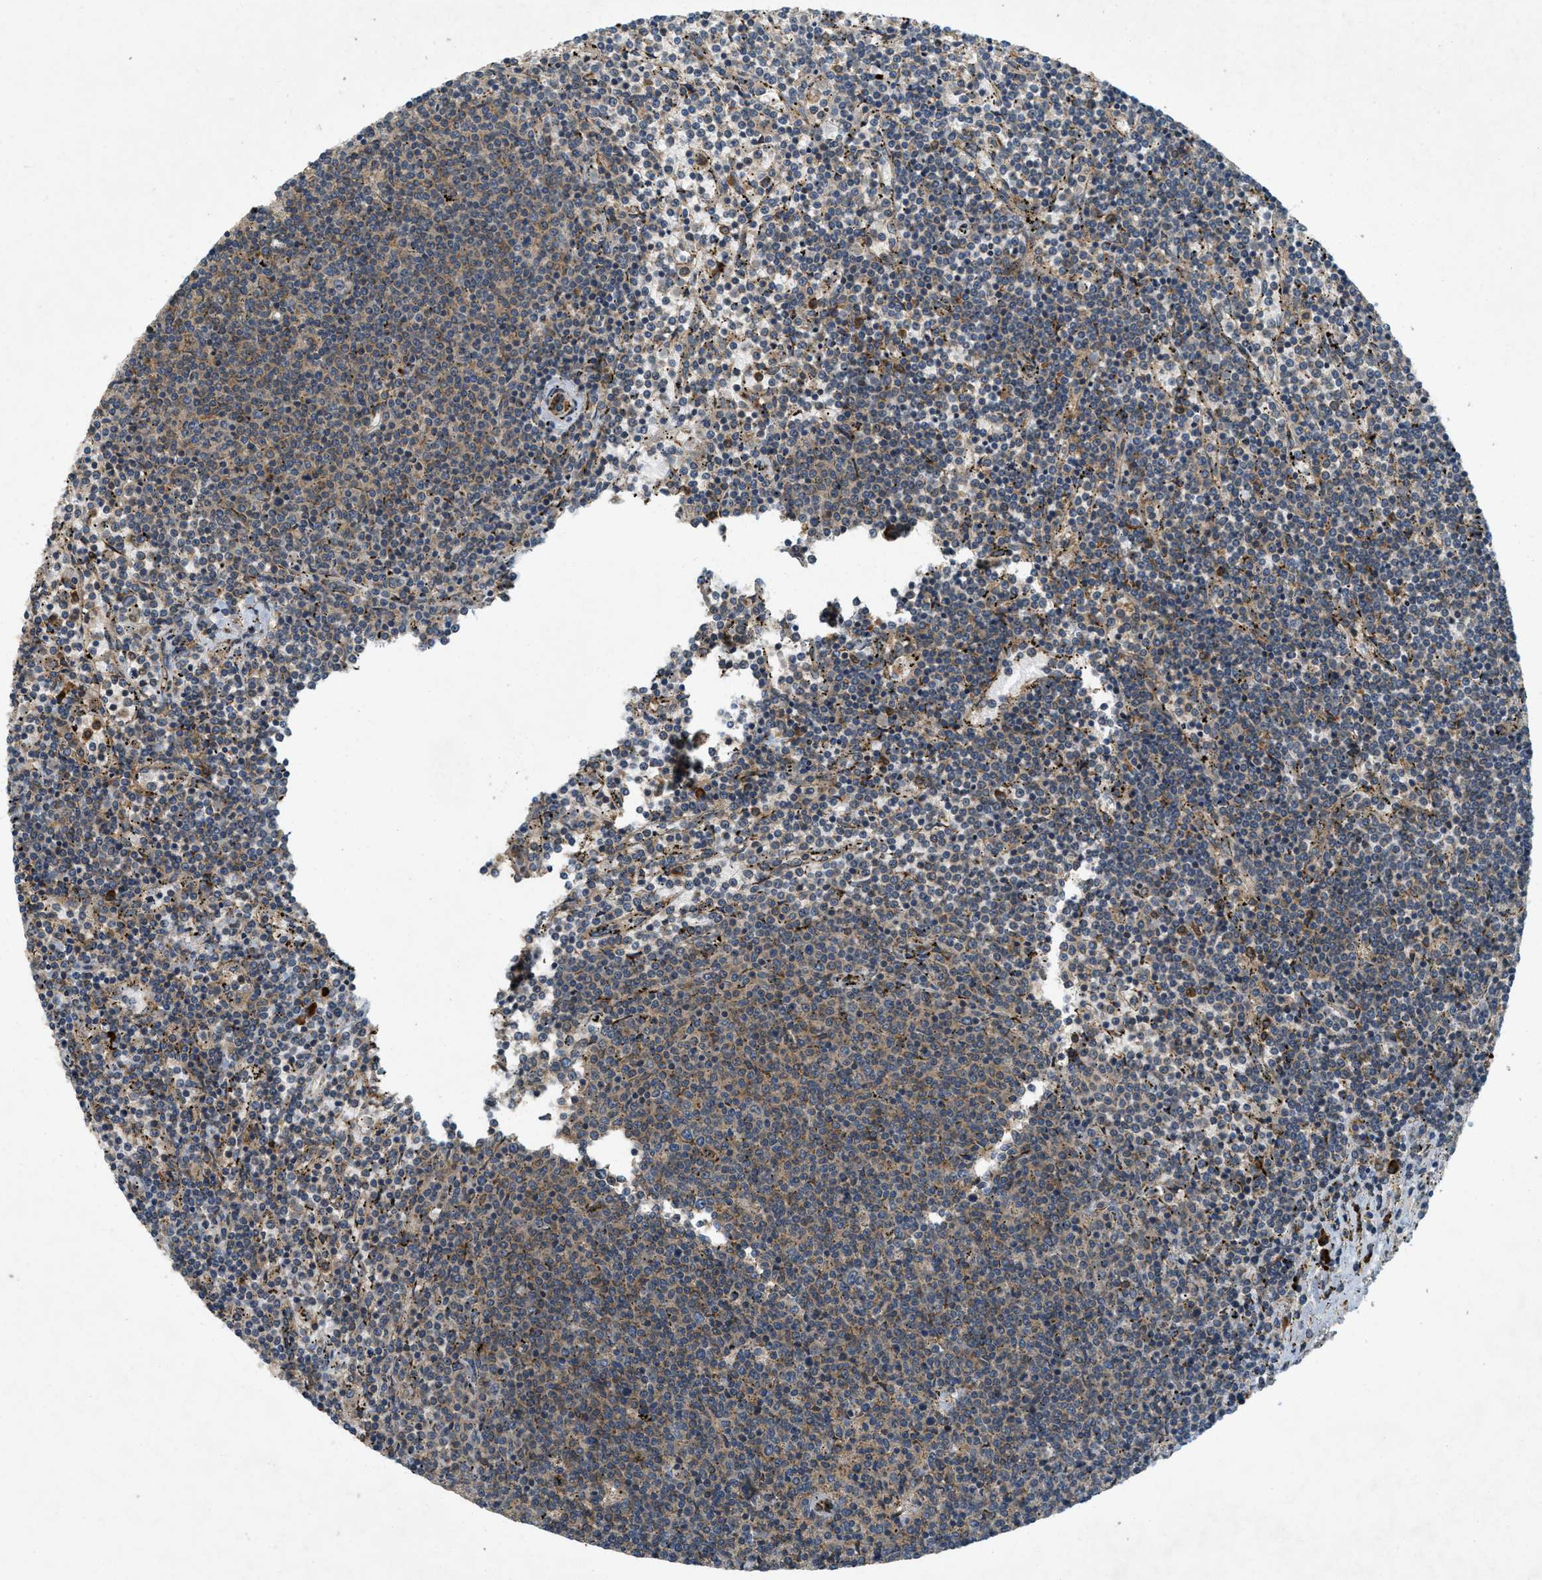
{"staining": {"intensity": "weak", "quantity": "25%-75%", "location": "cytoplasmic/membranous"}, "tissue": "lymphoma", "cell_type": "Tumor cells", "image_type": "cancer", "snomed": [{"axis": "morphology", "description": "Malignant lymphoma, non-Hodgkin's type, Low grade"}, {"axis": "topography", "description": "Spleen"}], "caption": "Weak cytoplasmic/membranous protein expression is present in about 25%-75% of tumor cells in lymphoma. (DAB = brown stain, brightfield microscopy at high magnification).", "gene": "PCDH18", "patient": {"sex": "female", "age": 50}}